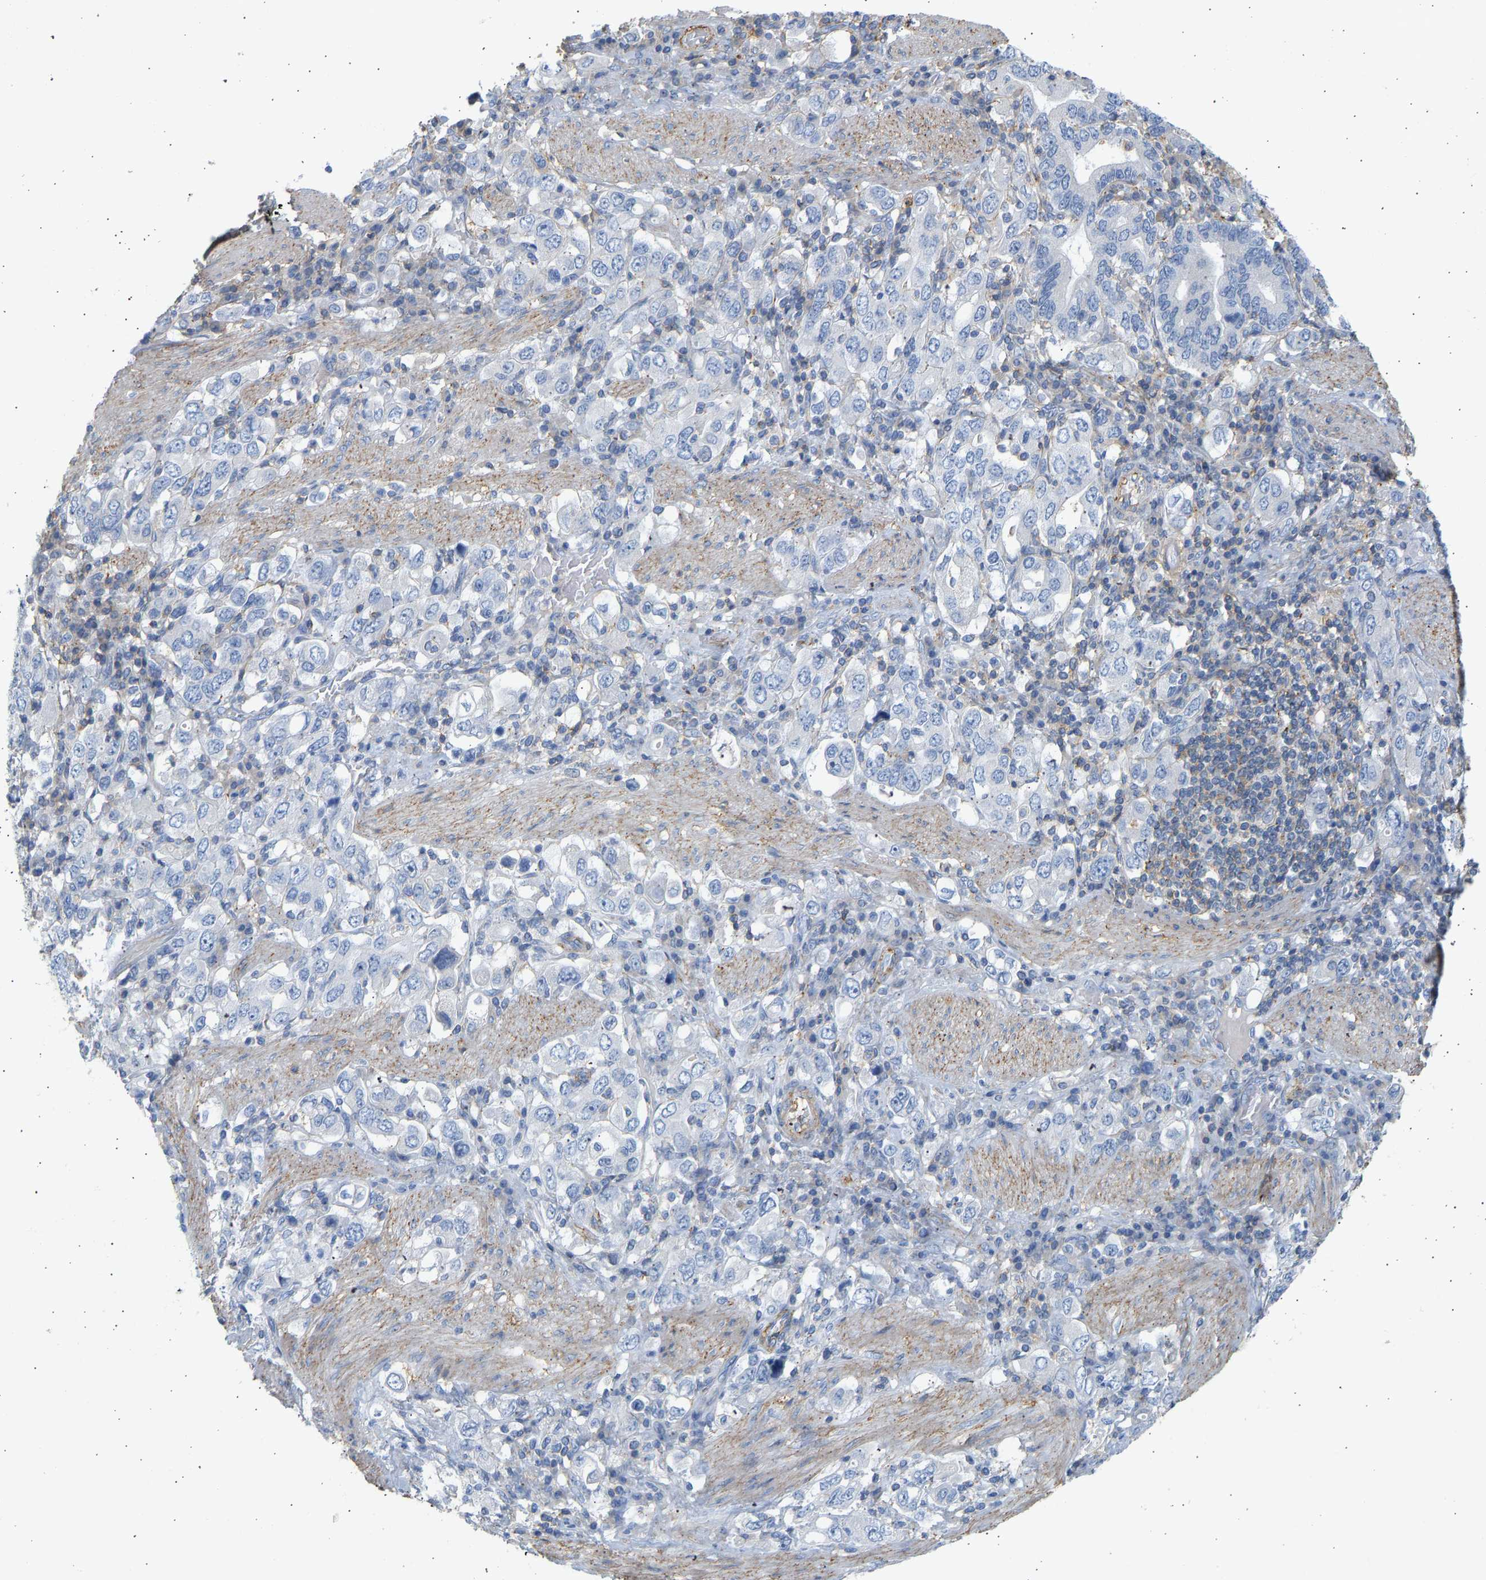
{"staining": {"intensity": "negative", "quantity": "none", "location": "none"}, "tissue": "stomach cancer", "cell_type": "Tumor cells", "image_type": "cancer", "snomed": [{"axis": "morphology", "description": "Adenocarcinoma, NOS"}, {"axis": "topography", "description": "Stomach, upper"}], "caption": "IHC image of adenocarcinoma (stomach) stained for a protein (brown), which demonstrates no staining in tumor cells. (Brightfield microscopy of DAB immunohistochemistry (IHC) at high magnification).", "gene": "BVES", "patient": {"sex": "male", "age": 62}}